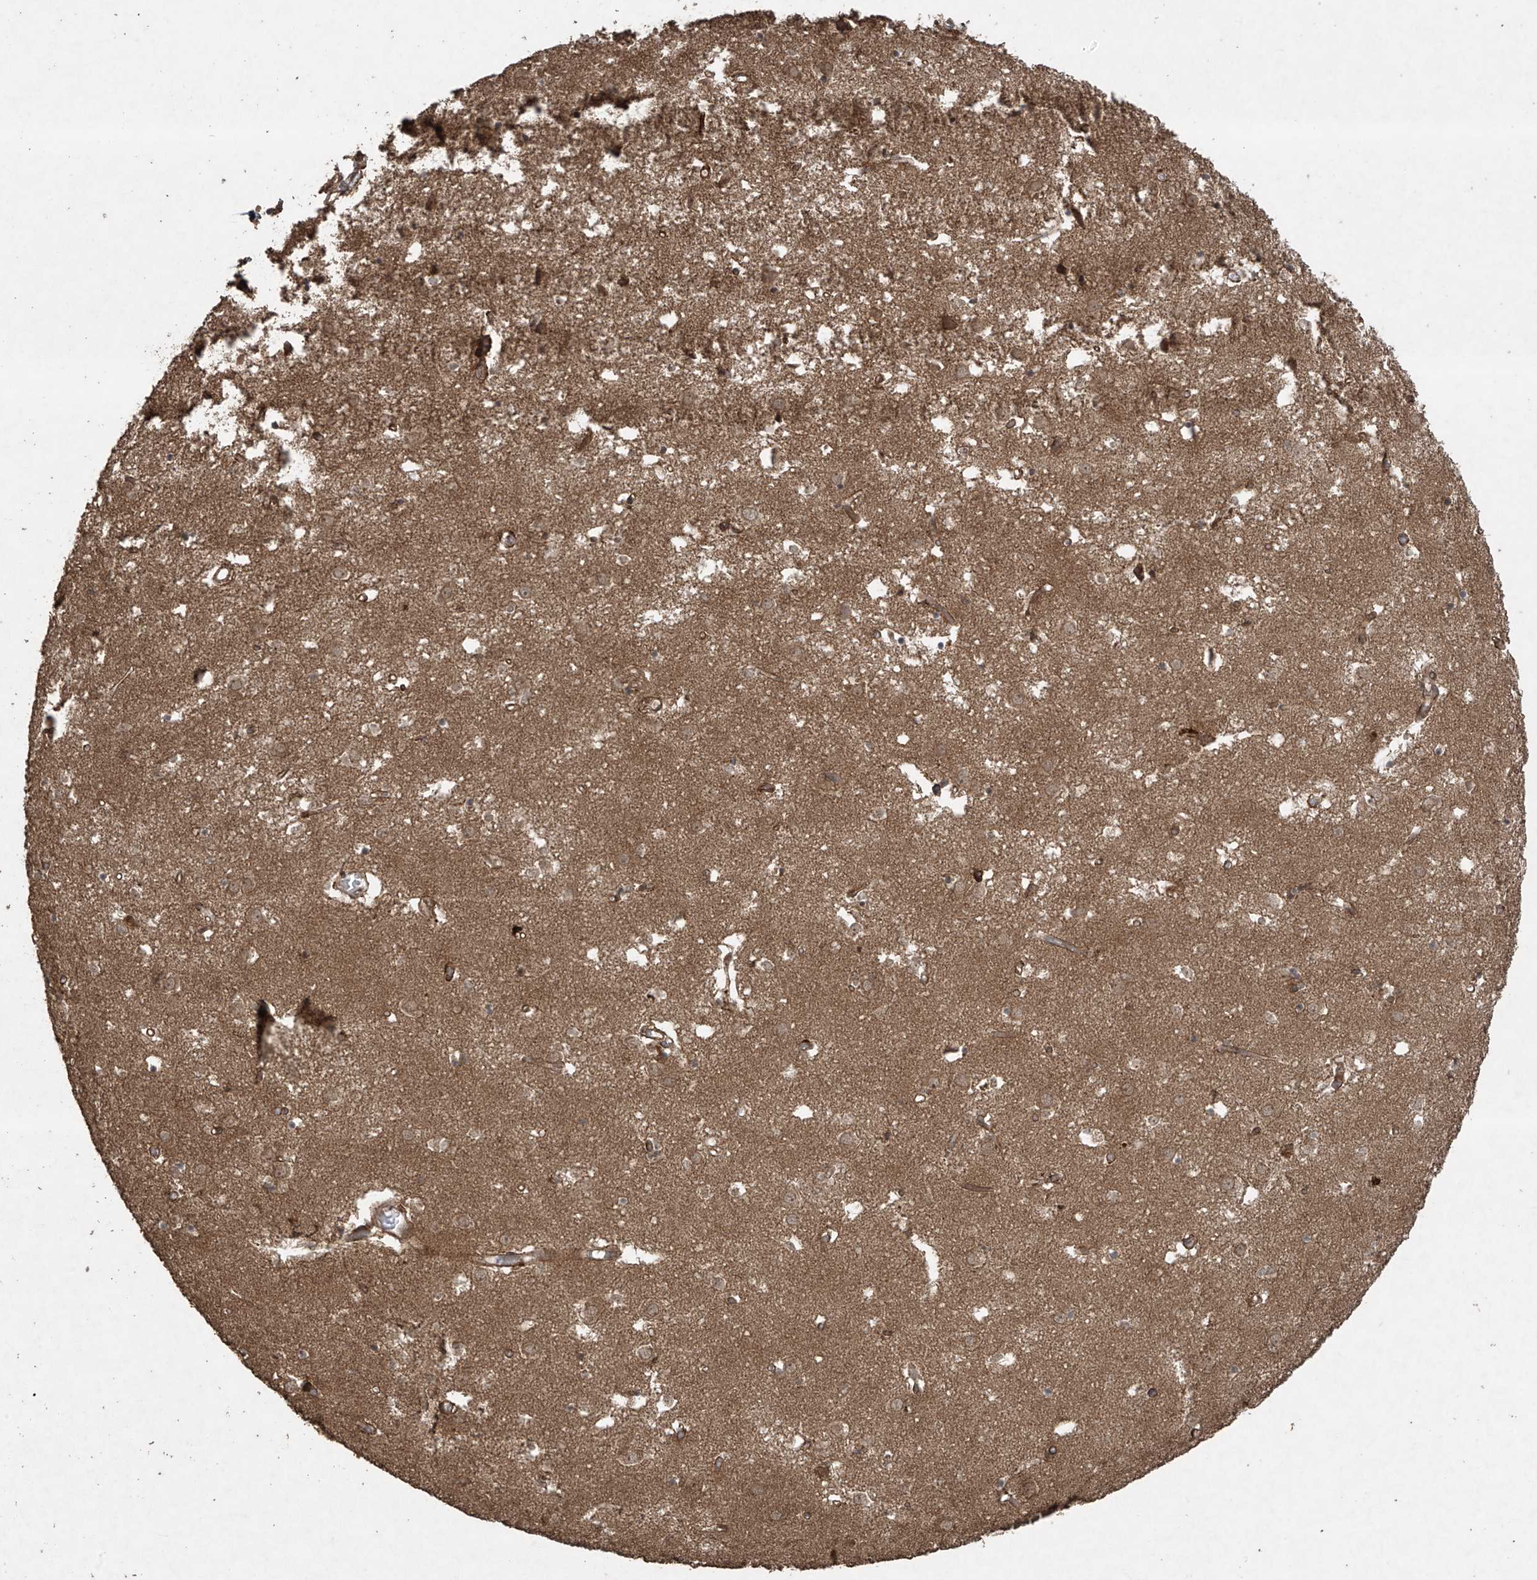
{"staining": {"intensity": "moderate", "quantity": "<25%", "location": "cytoplasmic/membranous"}, "tissue": "caudate", "cell_type": "Glial cells", "image_type": "normal", "snomed": [{"axis": "morphology", "description": "Normal tissue, NOS"}, {"axis": "topography", "description": "Lateral ventricle wall"}], "caption": "This histopathology image demonstrates unremarkable caudate stained with immunohistochemistry (IHC) to label a protein in brown. The cytoplasmic/membranous of glial cells show moderate positivity for the protein. Nuclei are counter-stained blue.", "gene": "PGPEP1", "patient": {"sex": "male", "age": 70}}